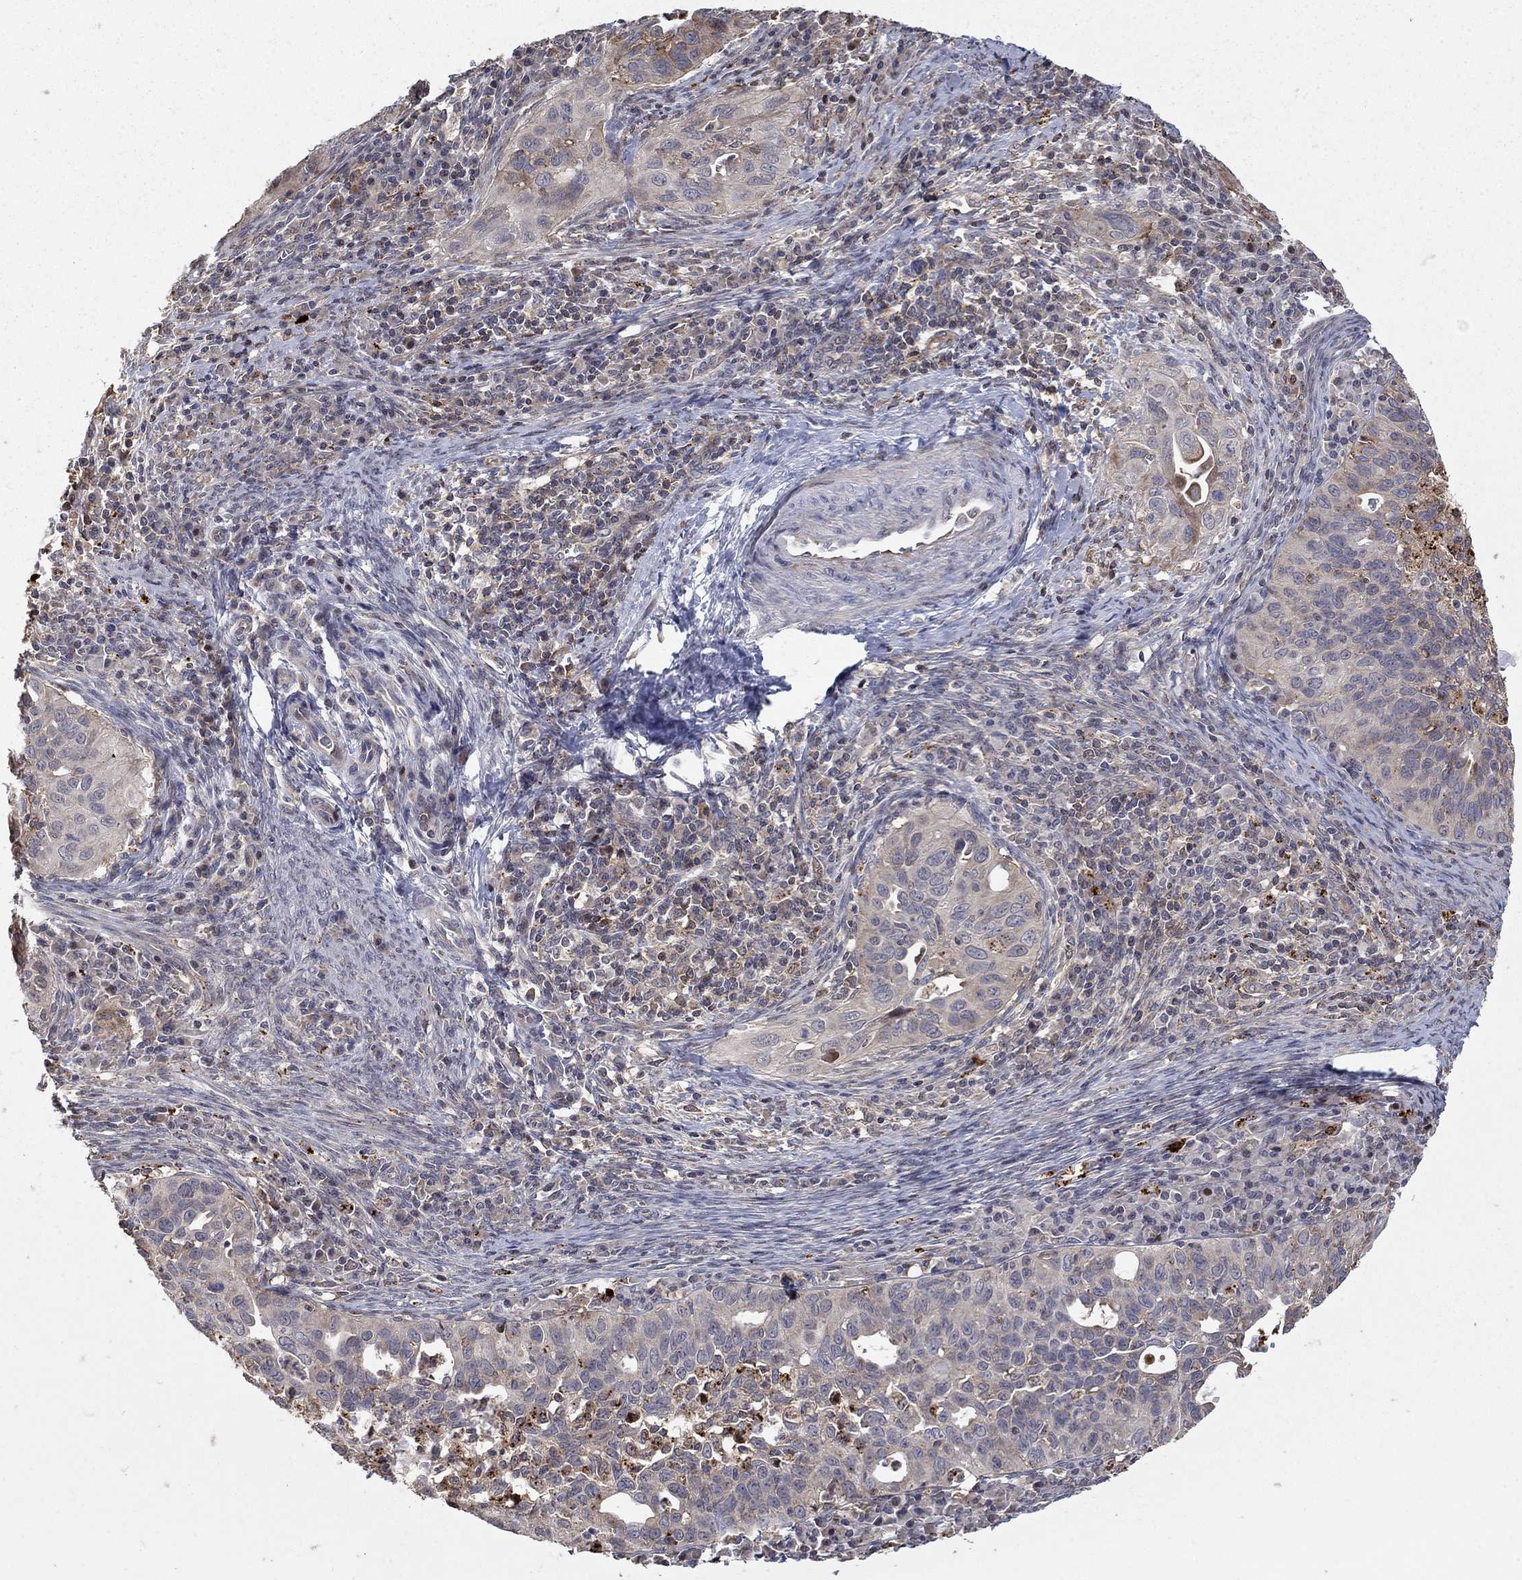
{"staining": {"intensity": "weak", "quantity": "<25%", "location": "cytoplasmic/membranous"}, "tissue": "cervical cancer", "cell_type": "Tumor cells", "image_type": "cancer", "snomed": [{"axis": "morphology", "description": "Squamous cell carcinoma, NOS"}, {"axis": "topography", "description": "Cervix"}], "caption": "Human cervical cancer (squamous cell carcinoma) stained for a protein using immunohistochemistry (IHC) shows no staining in tumor cells.", "gene": "LPCAT4", "patient": {"sex": "female", "age": 26}}